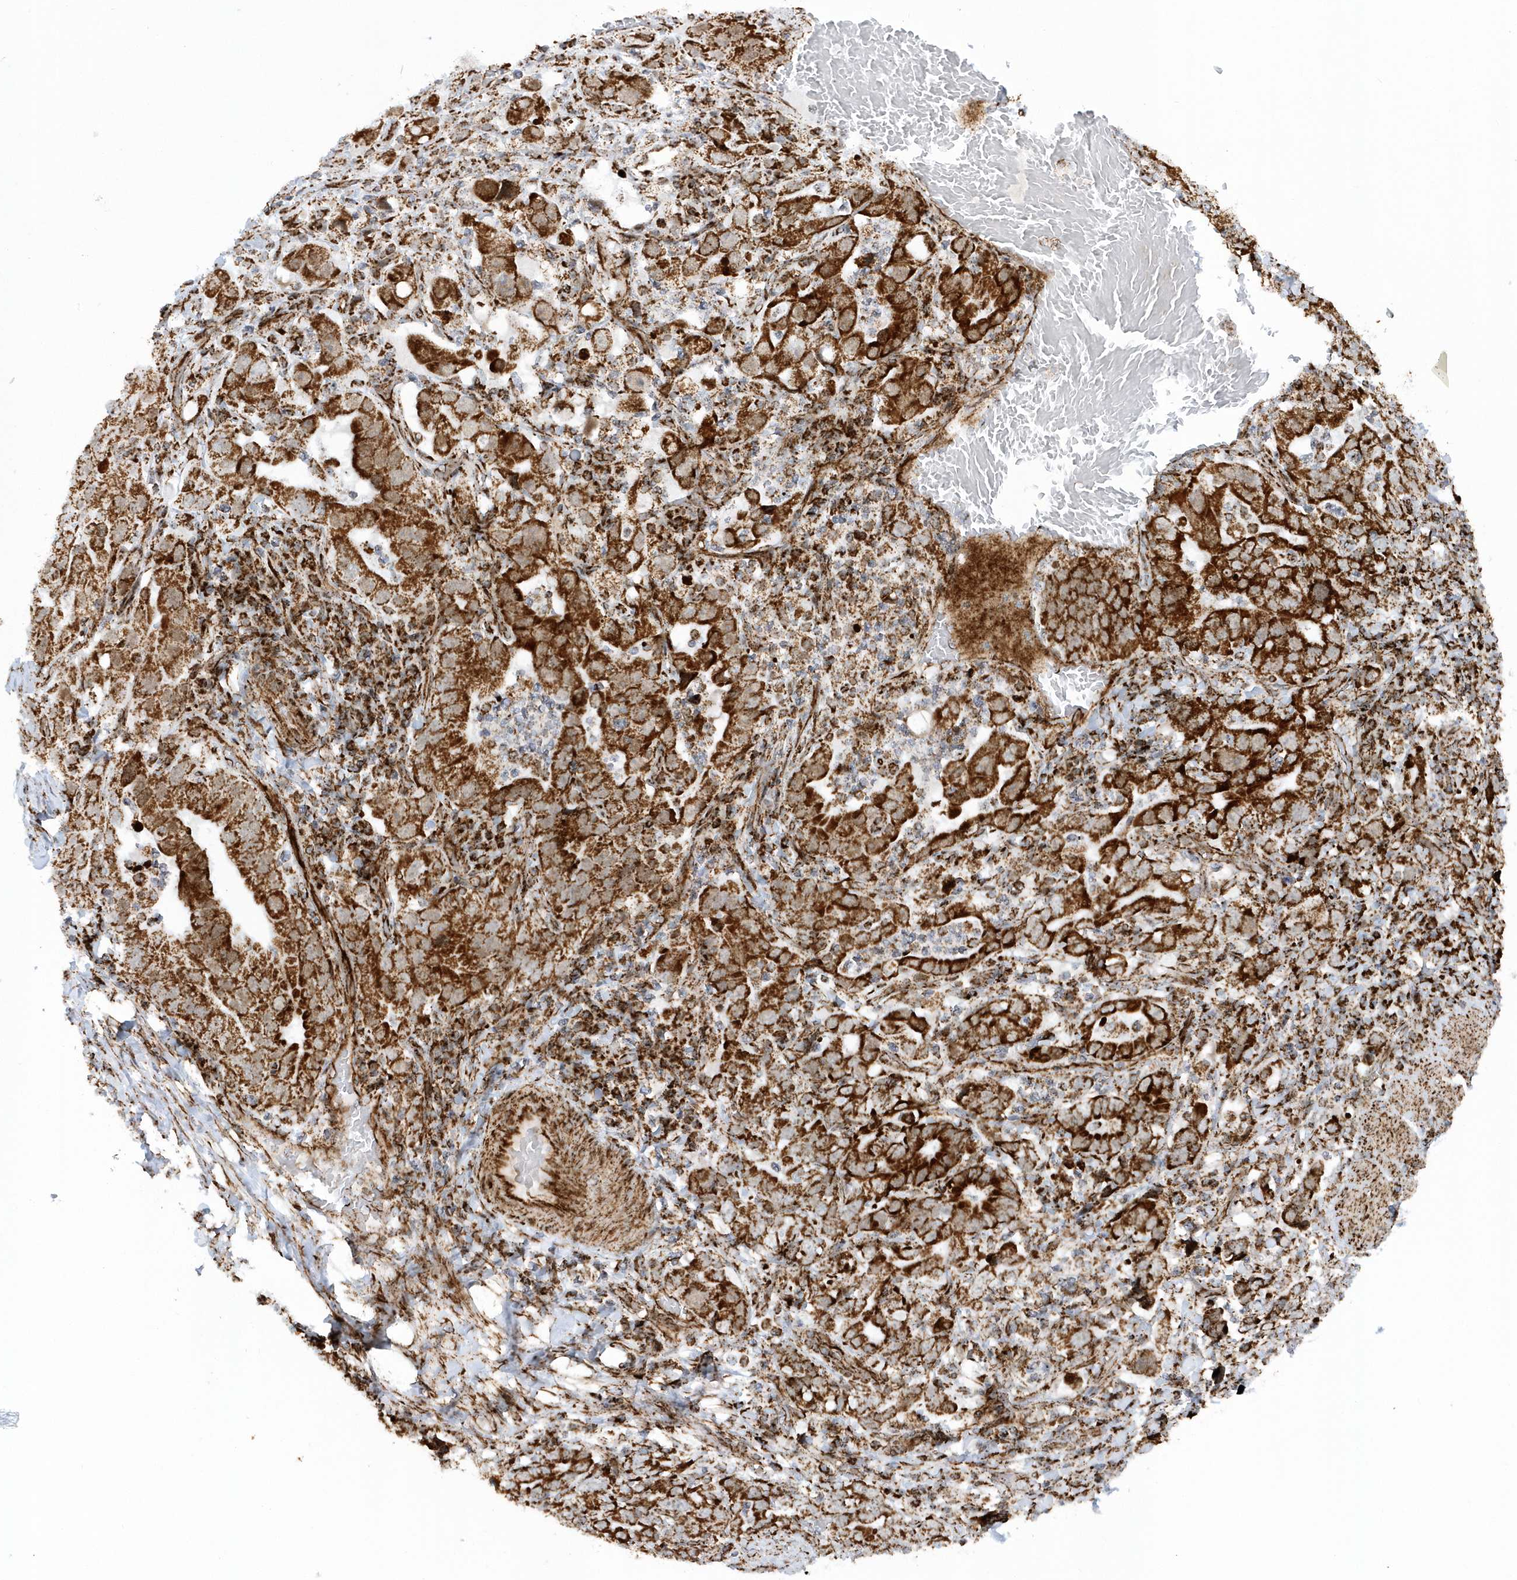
{"staining": {"intensity": "strong", "quantity": ">75%", "location": "cytoplasmic/membranous"}, "tissue": "stomach cancer", "cell_type": "Tumor cells", "image_type": "cancer", "snomed": [{"axis": "morphology", "description": "Adenocarcinoma, NOS"}, {"axis": "topography", "description": "Stomach, upper"}], "caption": "DAB immunohistochemical staining of human stomach cancer (adenocarcinoma) demonstrates strong cytoplasmic/membranous protein positivity in about >75% of tumor cells. The protein is stained brown, and the nuclei are stained in blue (DAB (3,3'-diaminobenzidine) IHC with brightfield microscopy, high magnification).", "gene": "CRY2", "patient": {"sex": "male", "age": 62}}